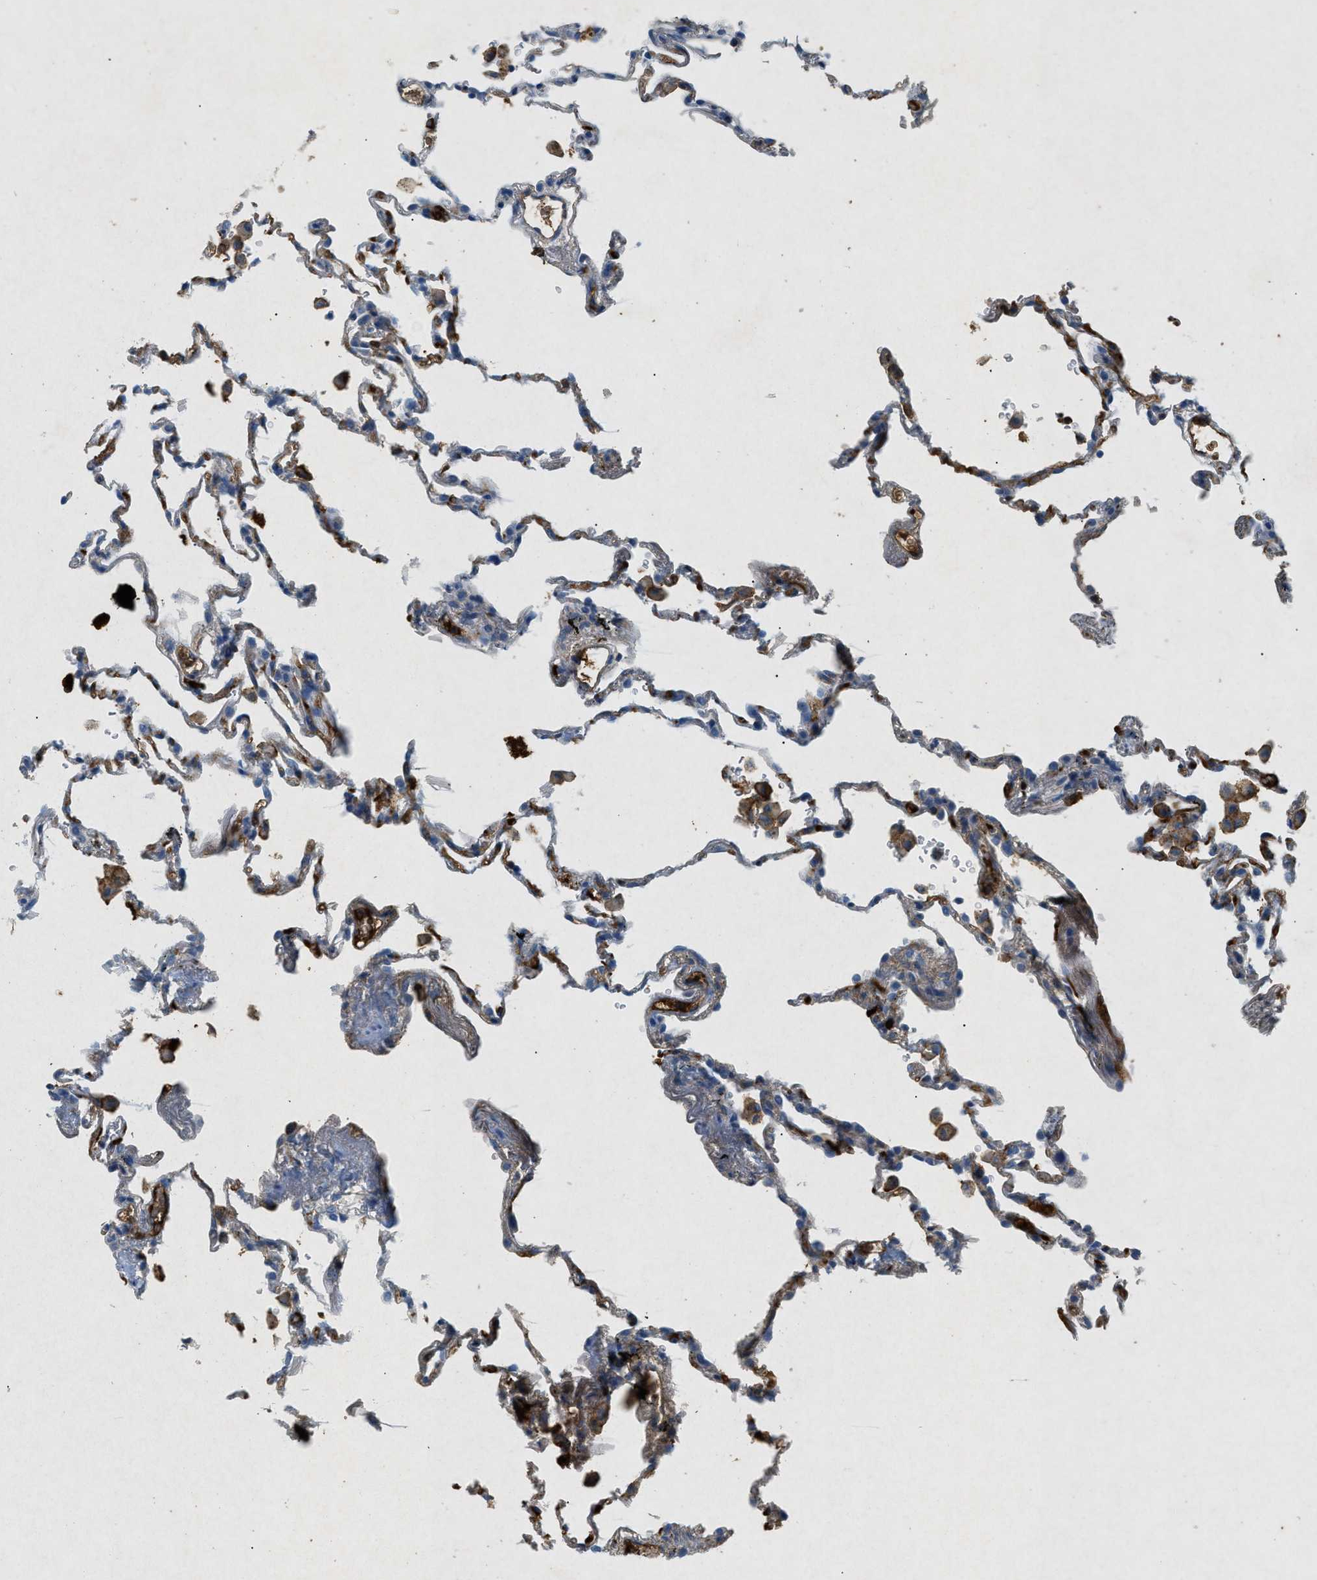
{"staining": {"intensity": "moderate", "quantity": "25%-75%", "location": "cytoplasmic/membranous"}, "tissue": "lung", "cell_type": "Alveolar cells", "image_type": "normal", "snomed": [{"axis": "morphology", "description": "Normal tissue, NOS"}, {"axis": "morphology", "description": "Inflammation, NOS"}, {"axis": "topography", "description": "Lung"}], "caption": "DAB immunohistochemical staining of normal lung demonstrates moderate cytoplasmic/membranous protein staining in about 25%-75% of alveolar cells. The staining is performed using DAB (3,3'-diaminobenzidine) brown chromogen to label protein expression. The nuclei are counter-stained blue using hematoxylin.", "gene": "F2", "patient": {"sex": "male", "age": 69}}